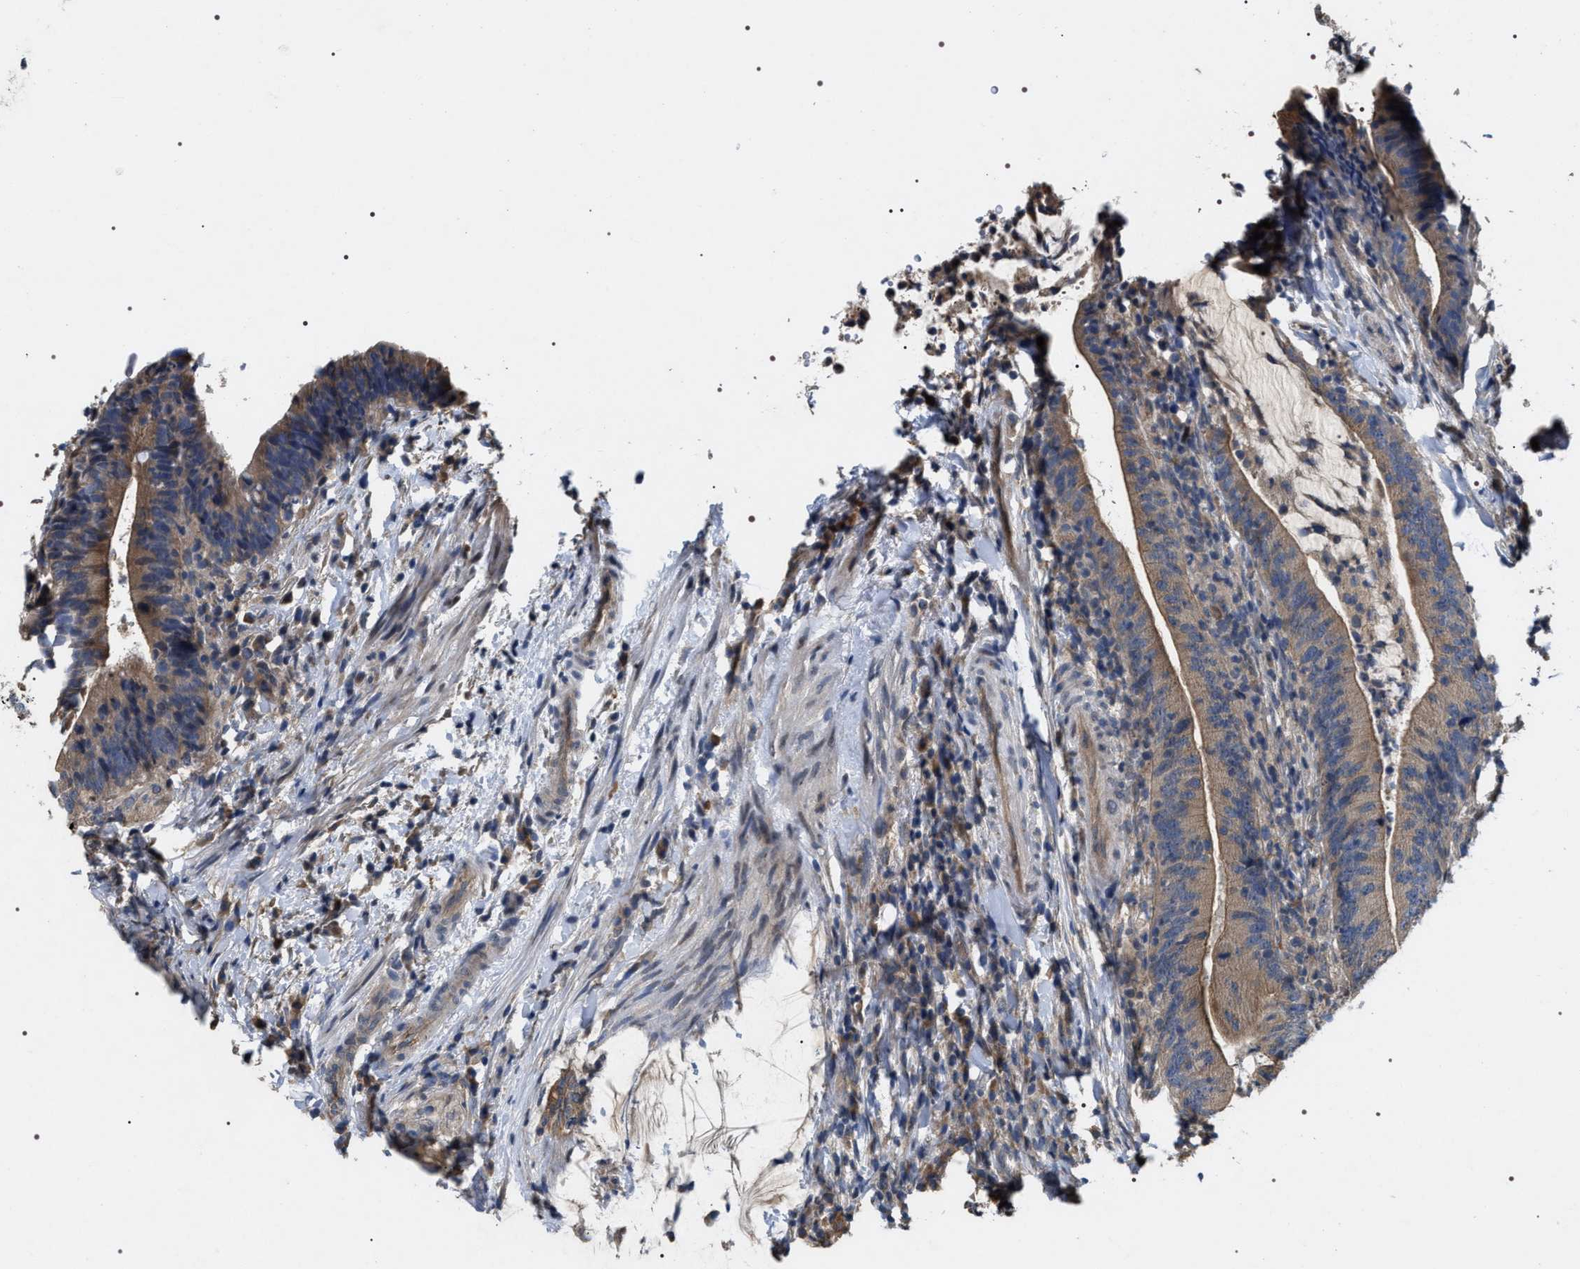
{"staining": {"intensity": "weak", "quantity": ">75%", "location": "cytoplasmic/membranous"}, "tissue": "colorectal cancer", "cell_type": "Tumor cells", "image_type": "cancer", "snomed": [{"axis": "morphology", "description": "Adenocarcinoma, NOS"}, {"axis": "topography", "description": "Colon"}], "caption": "An IHC micrograph of tumor tissue is shown. Protein staining in brown labels weak cytoplasmic/membranous positivity in colorectal adenocarcinoma within tumor cells. (DAB (3,3'-diaminobenzidine) IHC with brightfield microscopy, high magnification).", "gene": "IFT81", "patient": {"sex": "female", "age": 66}}